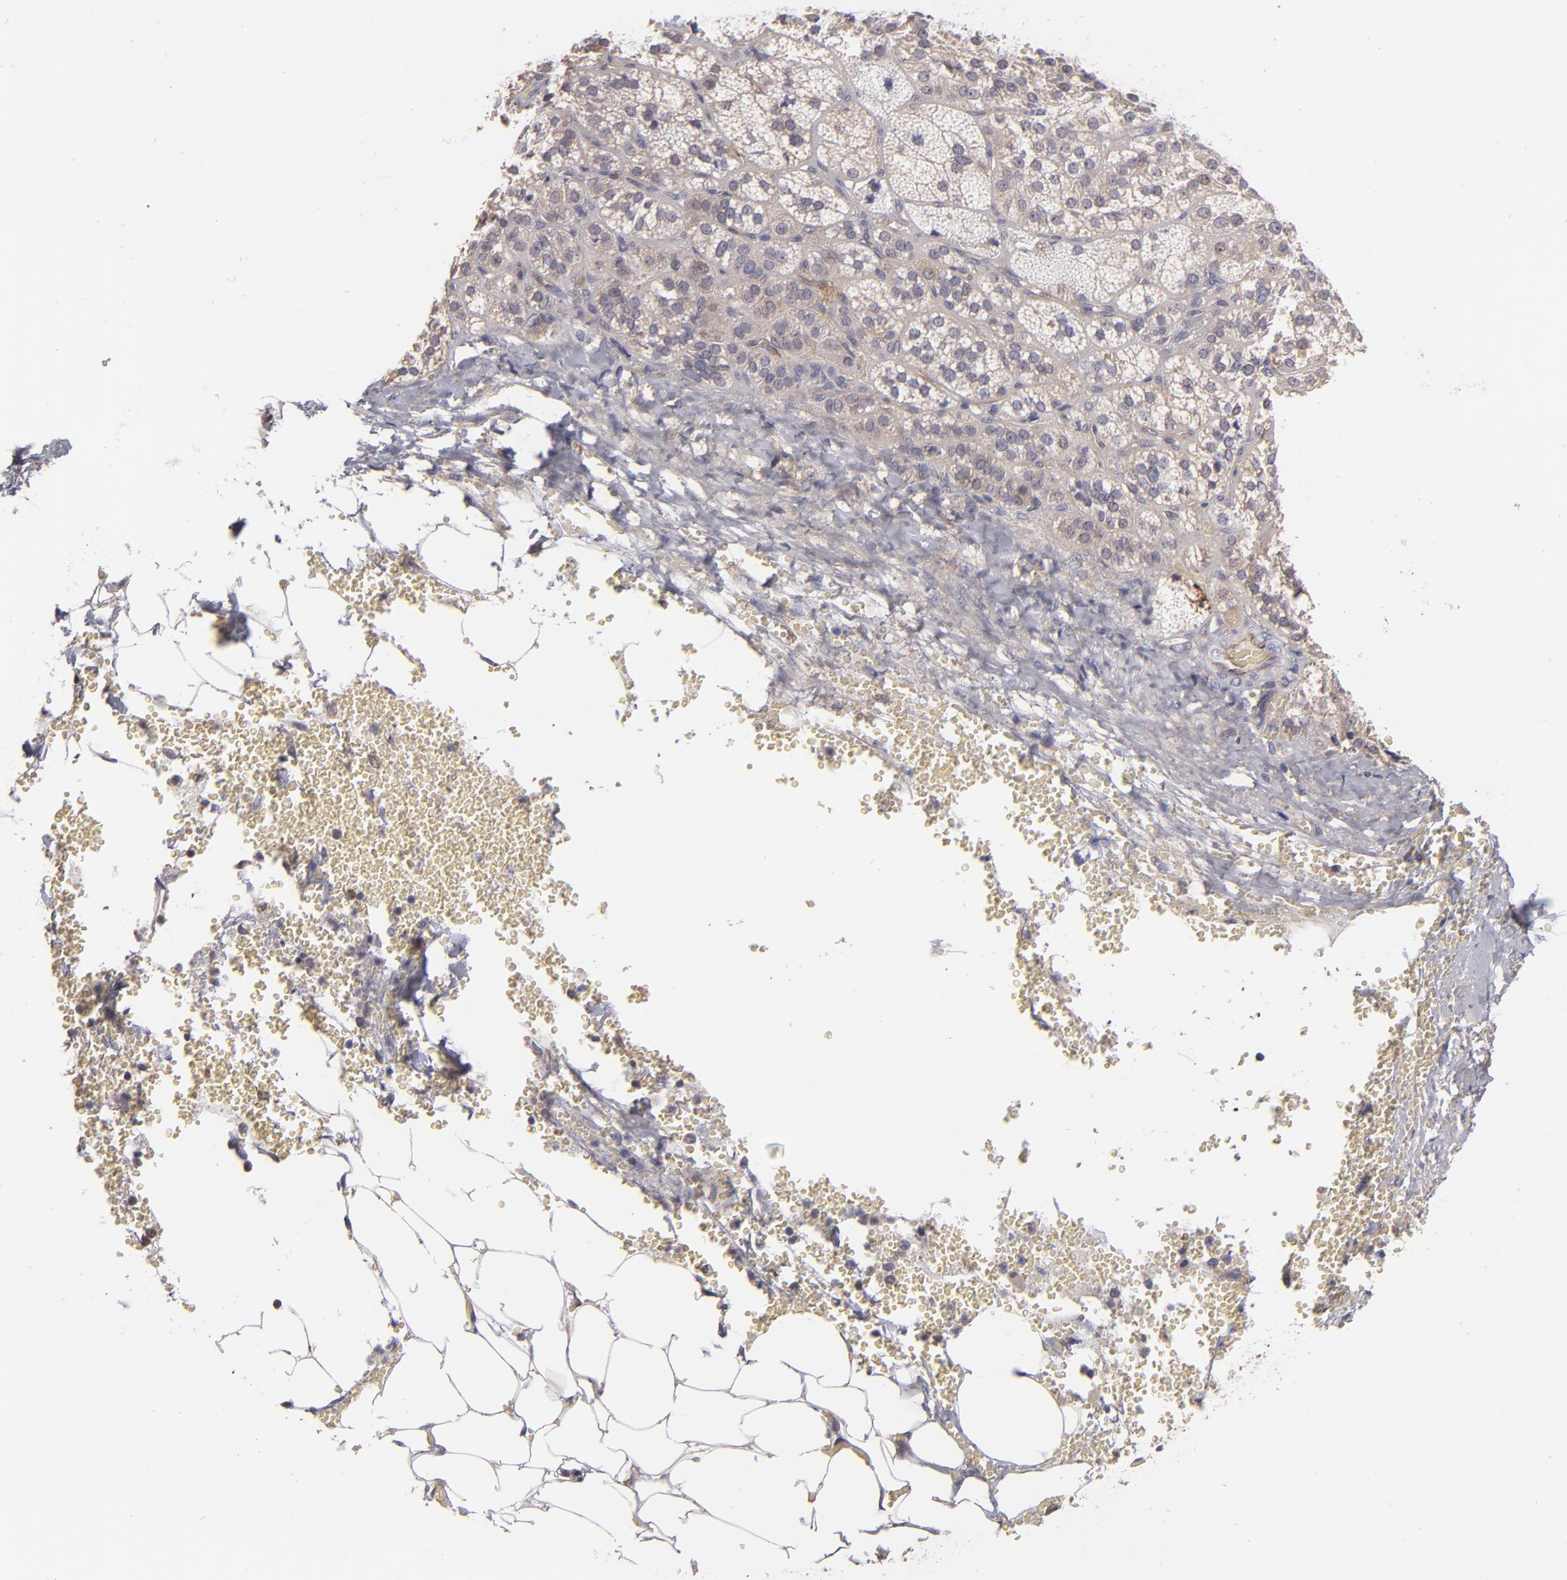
{"staining": {"intensity": "negative", "quantity": "none", "location": "none"}, "tissue": "adrenal gland", "cell_type": "Glandular cells", "image_type": "normal", "snomed": [{"axis": "morphology", "description": "Normal tissue, NOS"}, {"axis": "topography", "description": "Adrenal gland"}], "caption": "Human adrenal gland stained for a protein using immunohistochemistry displays no positivity in glandular cells.", "gene": "ICAM1", "patient": {"sex": "female", "age": 71}}